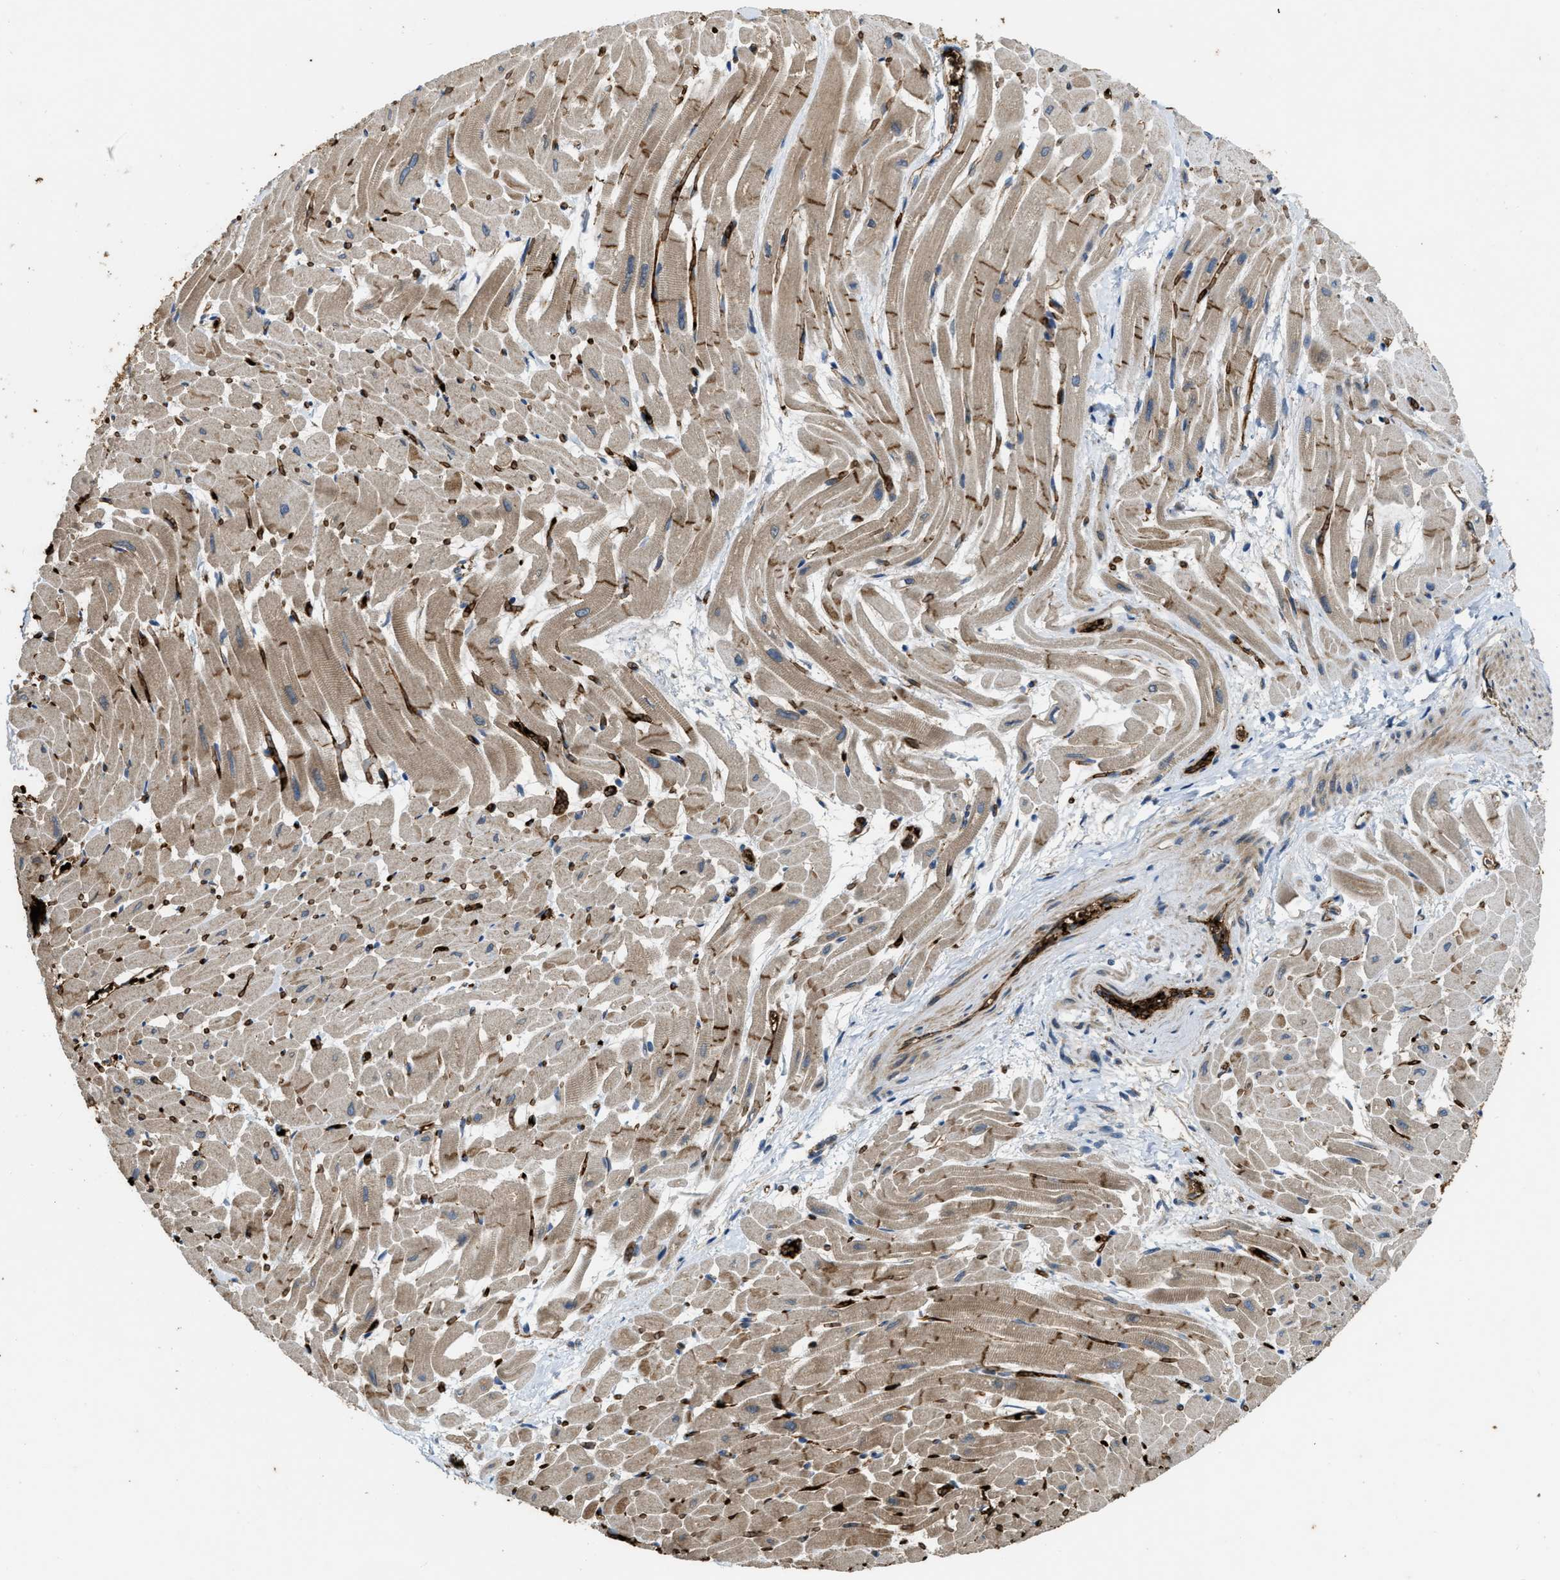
{"staining": {"intensity": "moderate", "quantity": "25%-75%", "location": "cytoplasmic/membranous"}, "tissue": "heart muscle", "cell_type": "Cardiomyocytes", "image_type": "normal", "snomed": [{"axis": "morphology", "description": "Normal tissue, NOS"}, {"axis": "topography", "description": "Heart"}], "caption": "IHC (DAB) staining of normal human heart muscle demonstrates moderate cytoplasmic/membranous protein positivity in about 25%-75% of cardiomyocytes.", "gene": "ERC1", "patient": {"sex": "male", "age": 45}}